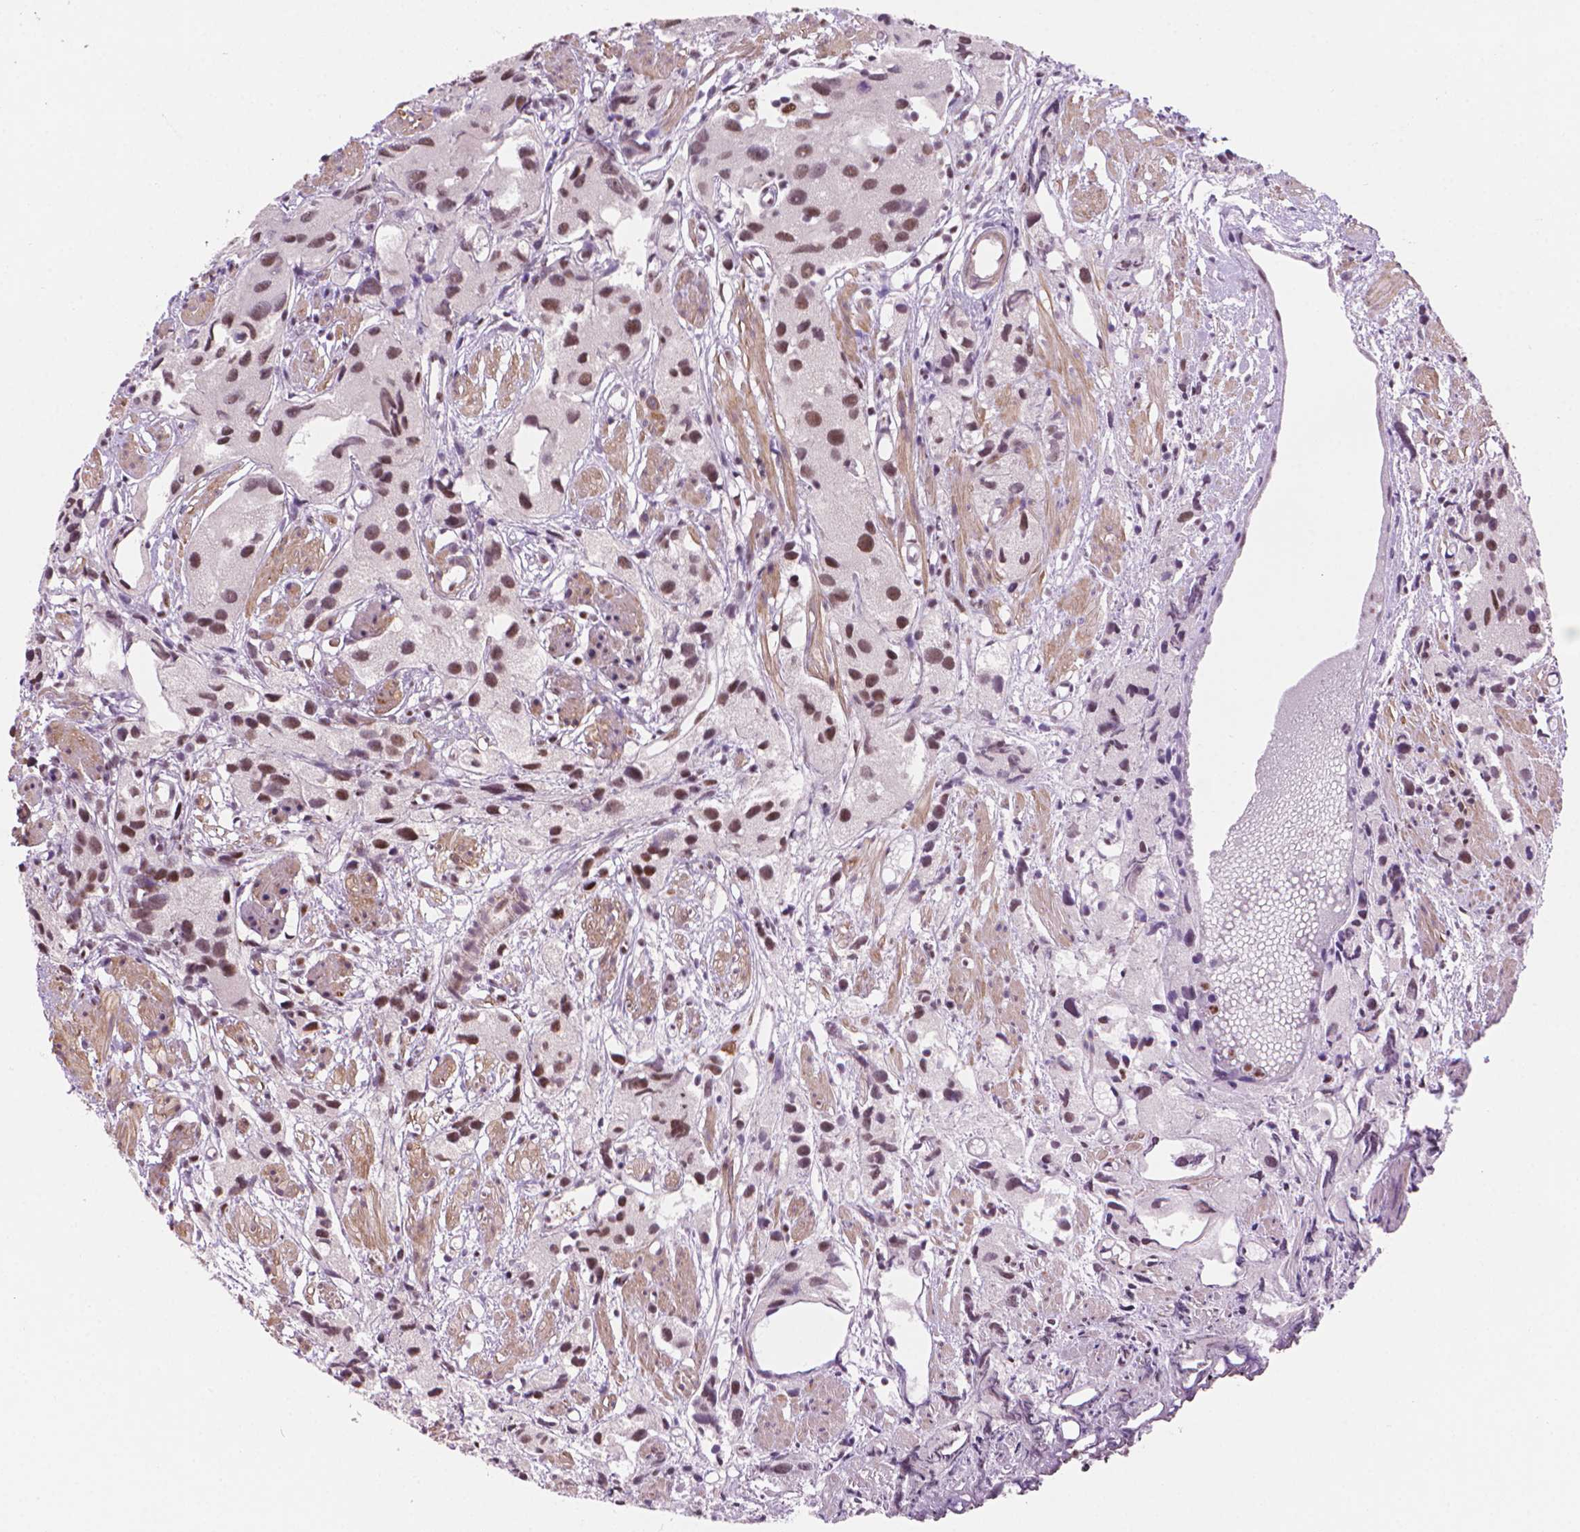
{"staining": {"intensity": "moderate", "quantity": ">75%", "location": "nuclear"}, "tissue": "prostate cancer", "cell_type": "Tumor cells", "image_type": "cancer", "snomed": [{"axis": "morphology", "description": "Adenocarcinoma, High grade"}, {"axis": "topography", "description": "Prostate"}], "caption": "Immunohistochemical staining of human prostate cancer (adenocarcinoma (high-grade)) exhibits medium levels of moderate nuclear staining in about >75% of tumor cells. (Brightfield microscopy of DAB IHC at high magnification).", "gene": "UBN1", "patient": {"sex": "male", "age": 68}}